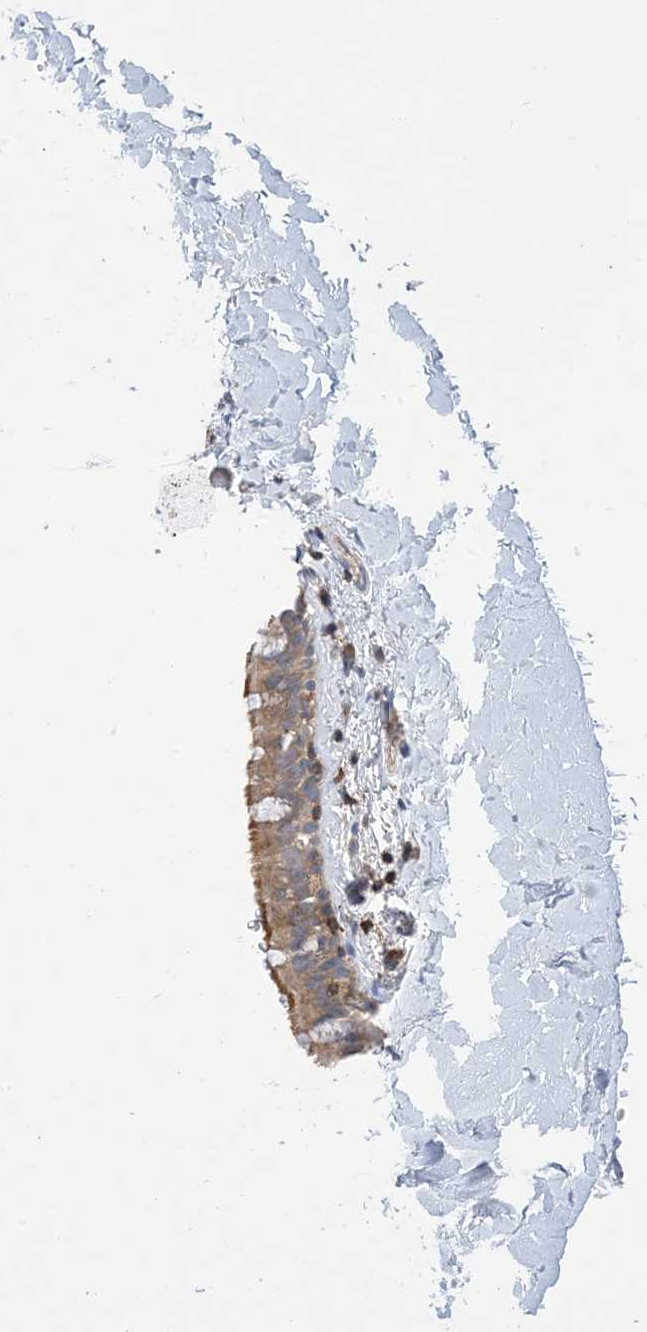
{"staining": {"intensity": "strong", "quantity": "25%-75%", "location": "cytoplasmic/membranous"}, "tissue": "bronchus", "cell_type": "Respiratory epithelial cells", "image_type": "normal", "snomed": [{"axis": "morphology", "description": "Normal tissue, NOS"}, {"axis": "topography", "description": "Cartilage tissue"}, {"axis": "topography", "description": "Bronchus"}], "caption": "Respiratory epithelial cells exhibit high levels of strong cytoplasmic/membranous positivity in about 25%-75% of cells in benign human bronchus.", "gene": "AK9", "patient": {"sex": "female", "age": 36}}